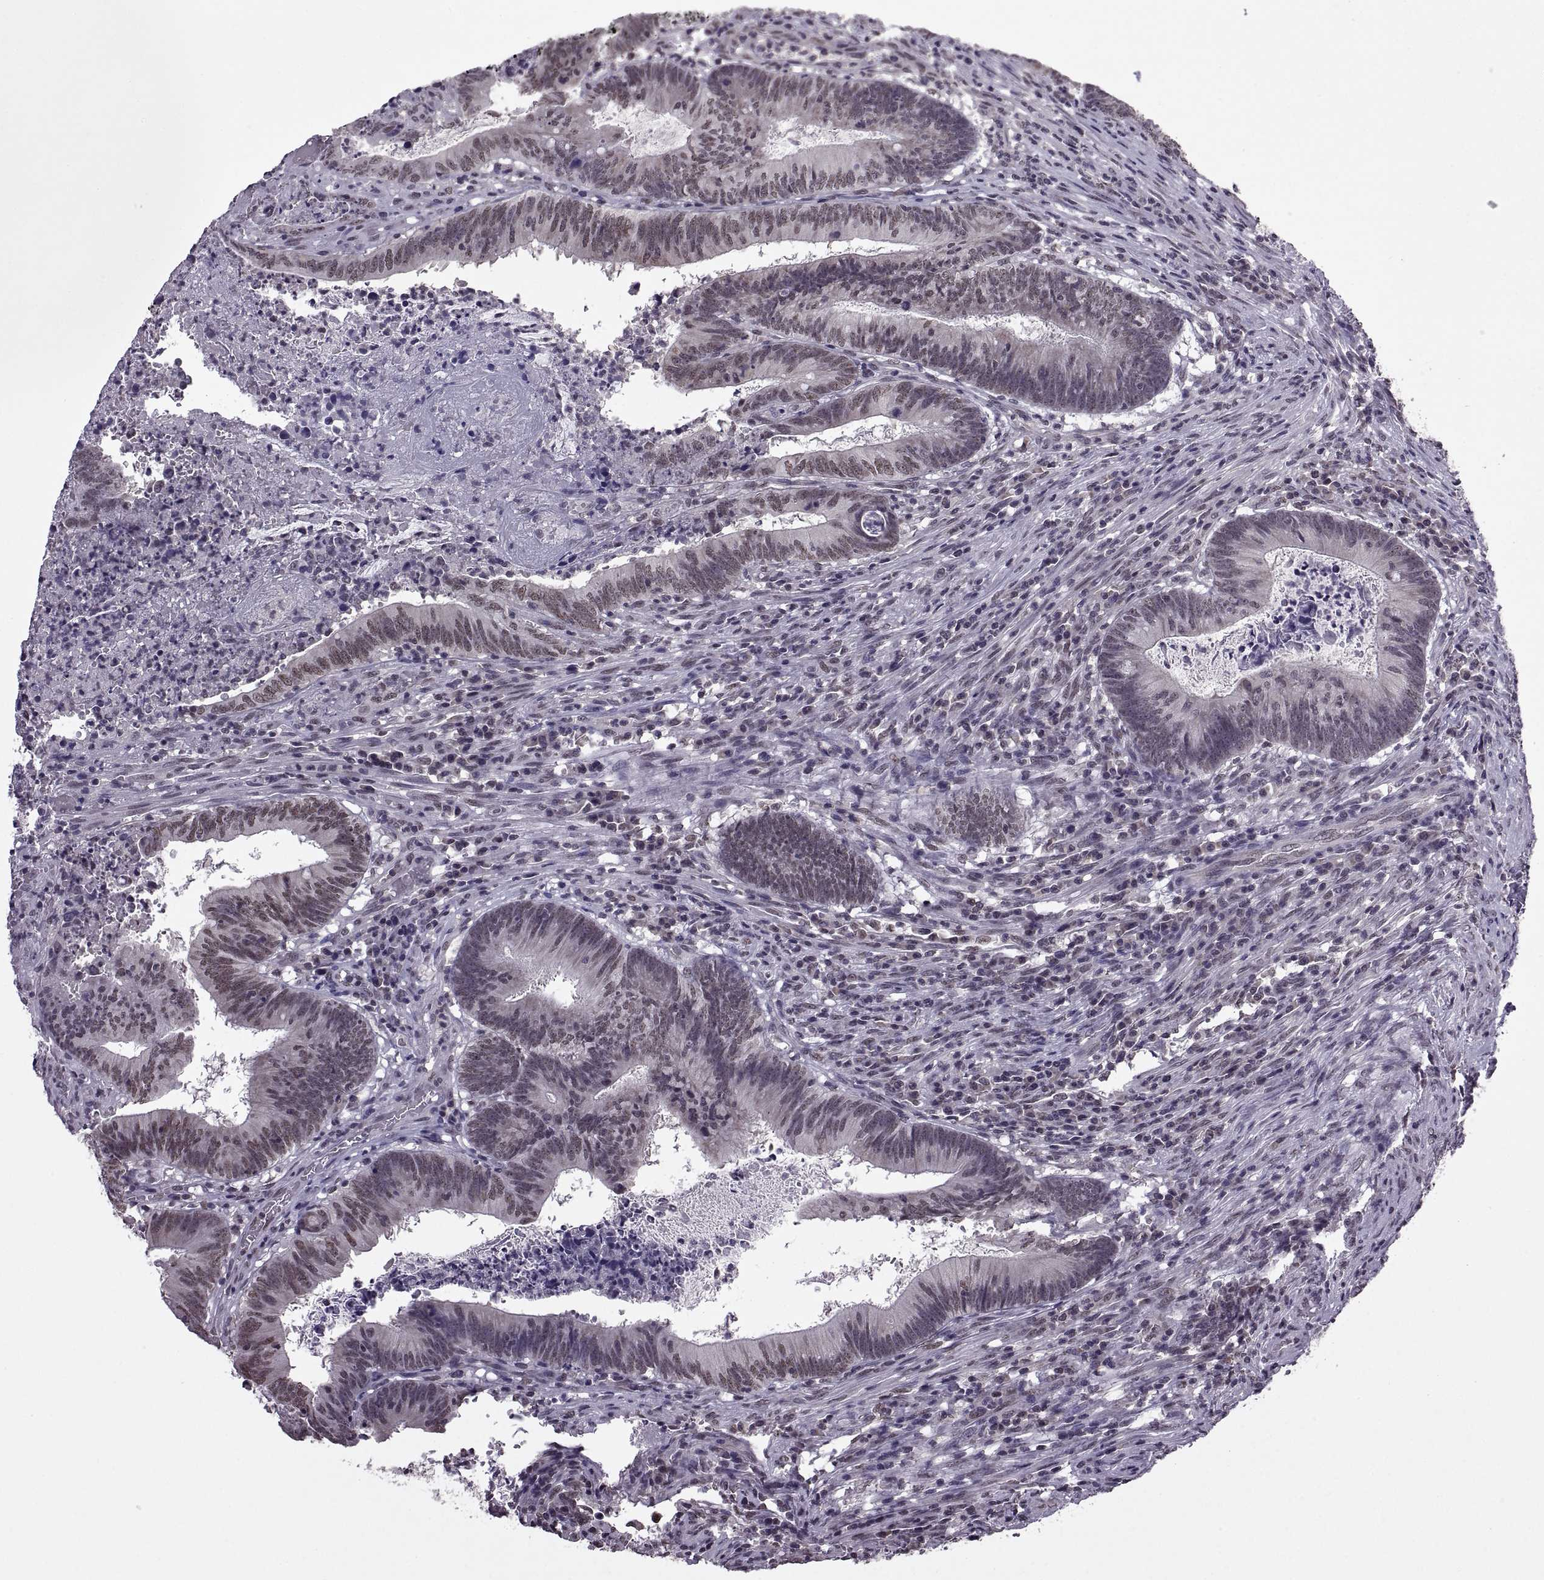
{"staining": {"intensity": "weak", "quantity": "<25%", "location": "nuclear"}, "tissue": "colorectal cancer", "cell_type": "Tumor cells", "image_type": "cancer", "snomed": [{"axis": "morphology", "description": "Adenocarcinoma, NOS"}, {"axis": "topography", "description": "Colon"}], "caption": "Tumor cells show no significant protein expression in adenocarcinoma (colorectal). (DAB immunohistochemistry (IHC), high magnification).", "gene": "INTS3", "patient": {"sex": "female", "age": 70}}